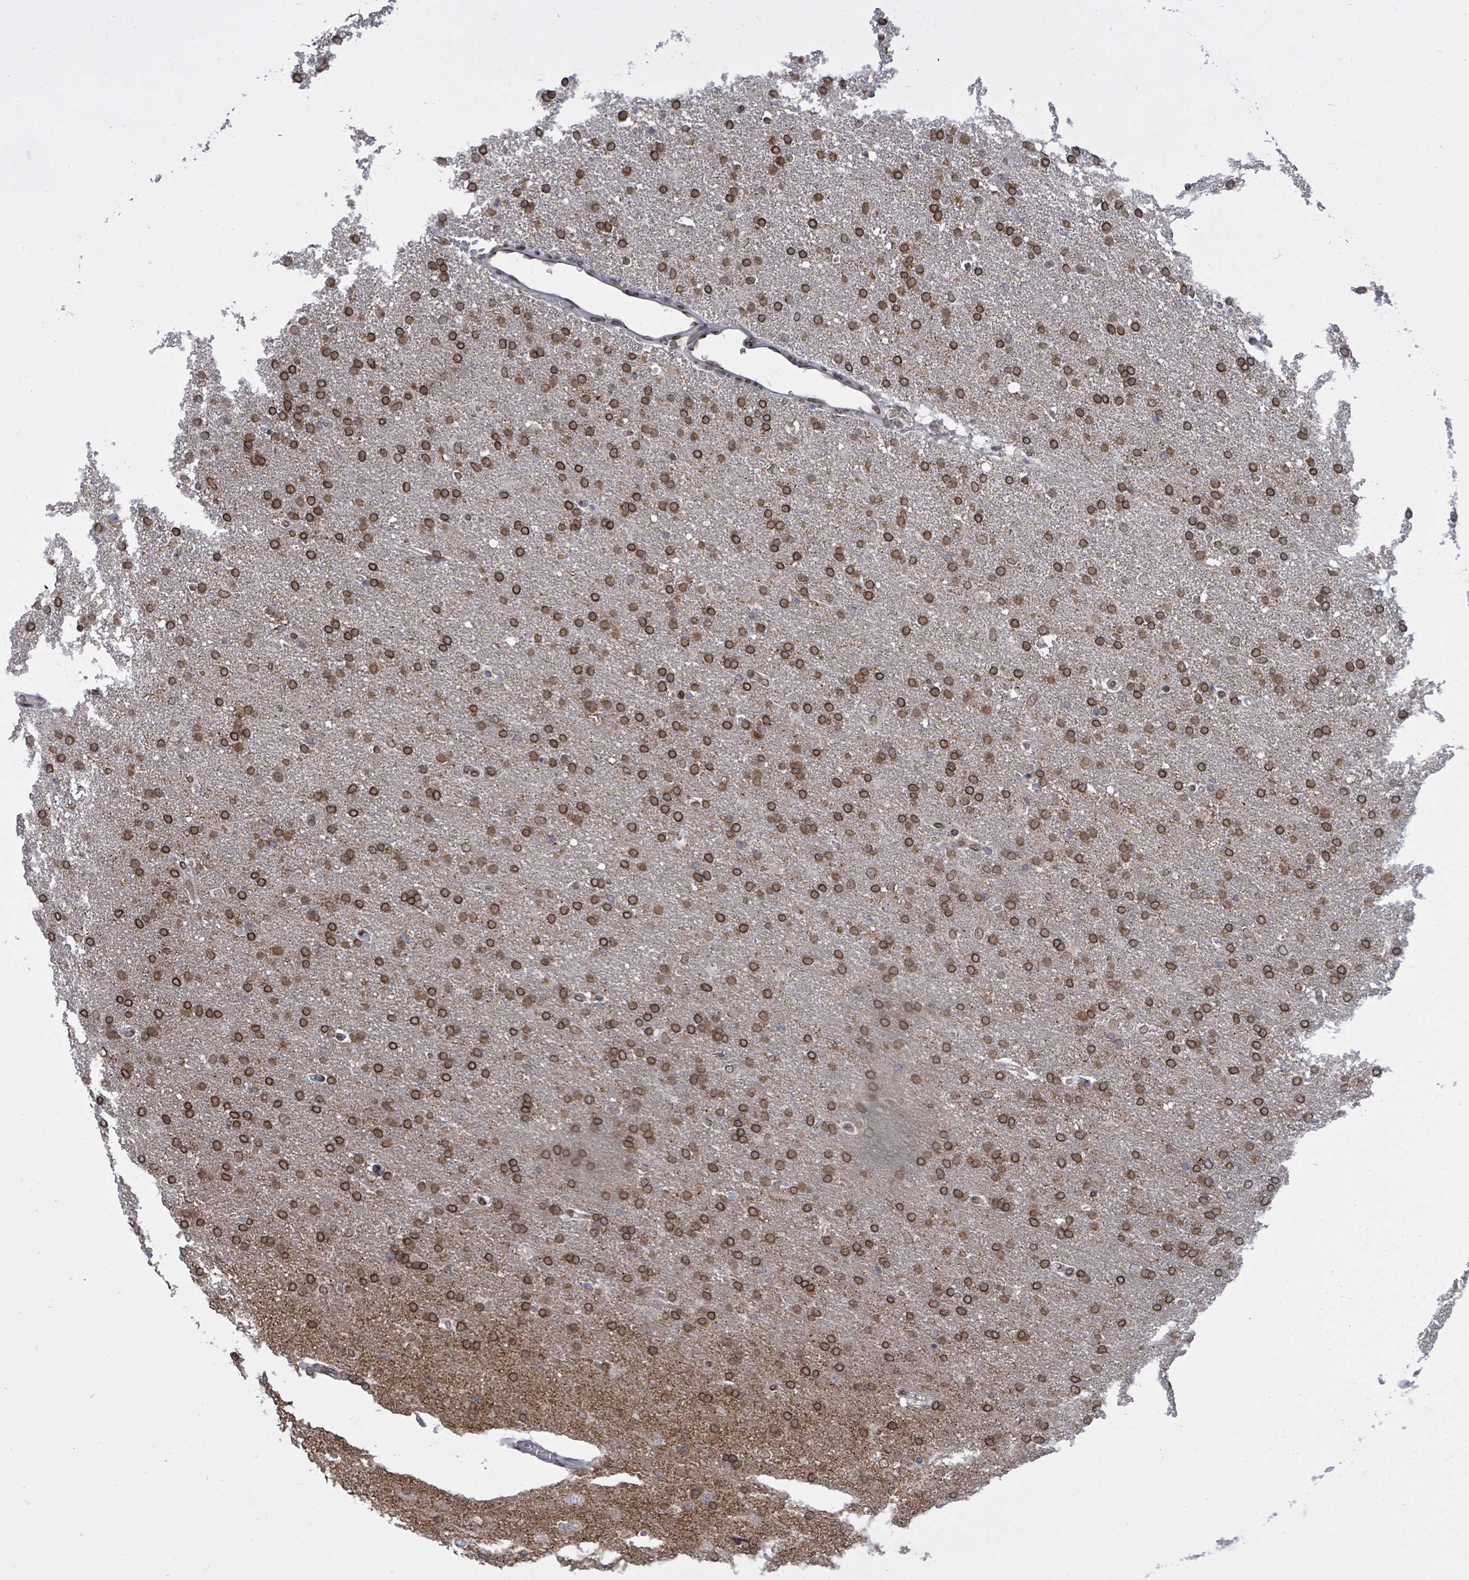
{"staining": {"intensity": "strong", "quantity": ">75%", "location": "cytoplasmic/membranous,nuclear"}, "tissue": "glioma", "cell_type": "Tumor cells", "image_type": "cancer", "snomed": [{"axis": "morphology", "description": "Glioma, malignant, High grade"}, {"axis": "topography", "description": "Brain"}], "caption": "An immunohistochemistry image of neoplastic tissue is shown. Protein staining in brown labels strong cytoplasmic/membranous and nuclear positivity in glioma within tumor cells. (Brightfield microscopy of DAB IHC at high magnification).", "gene": "ARFGAP1", "patient": {"sex": "male", "age": 72}}